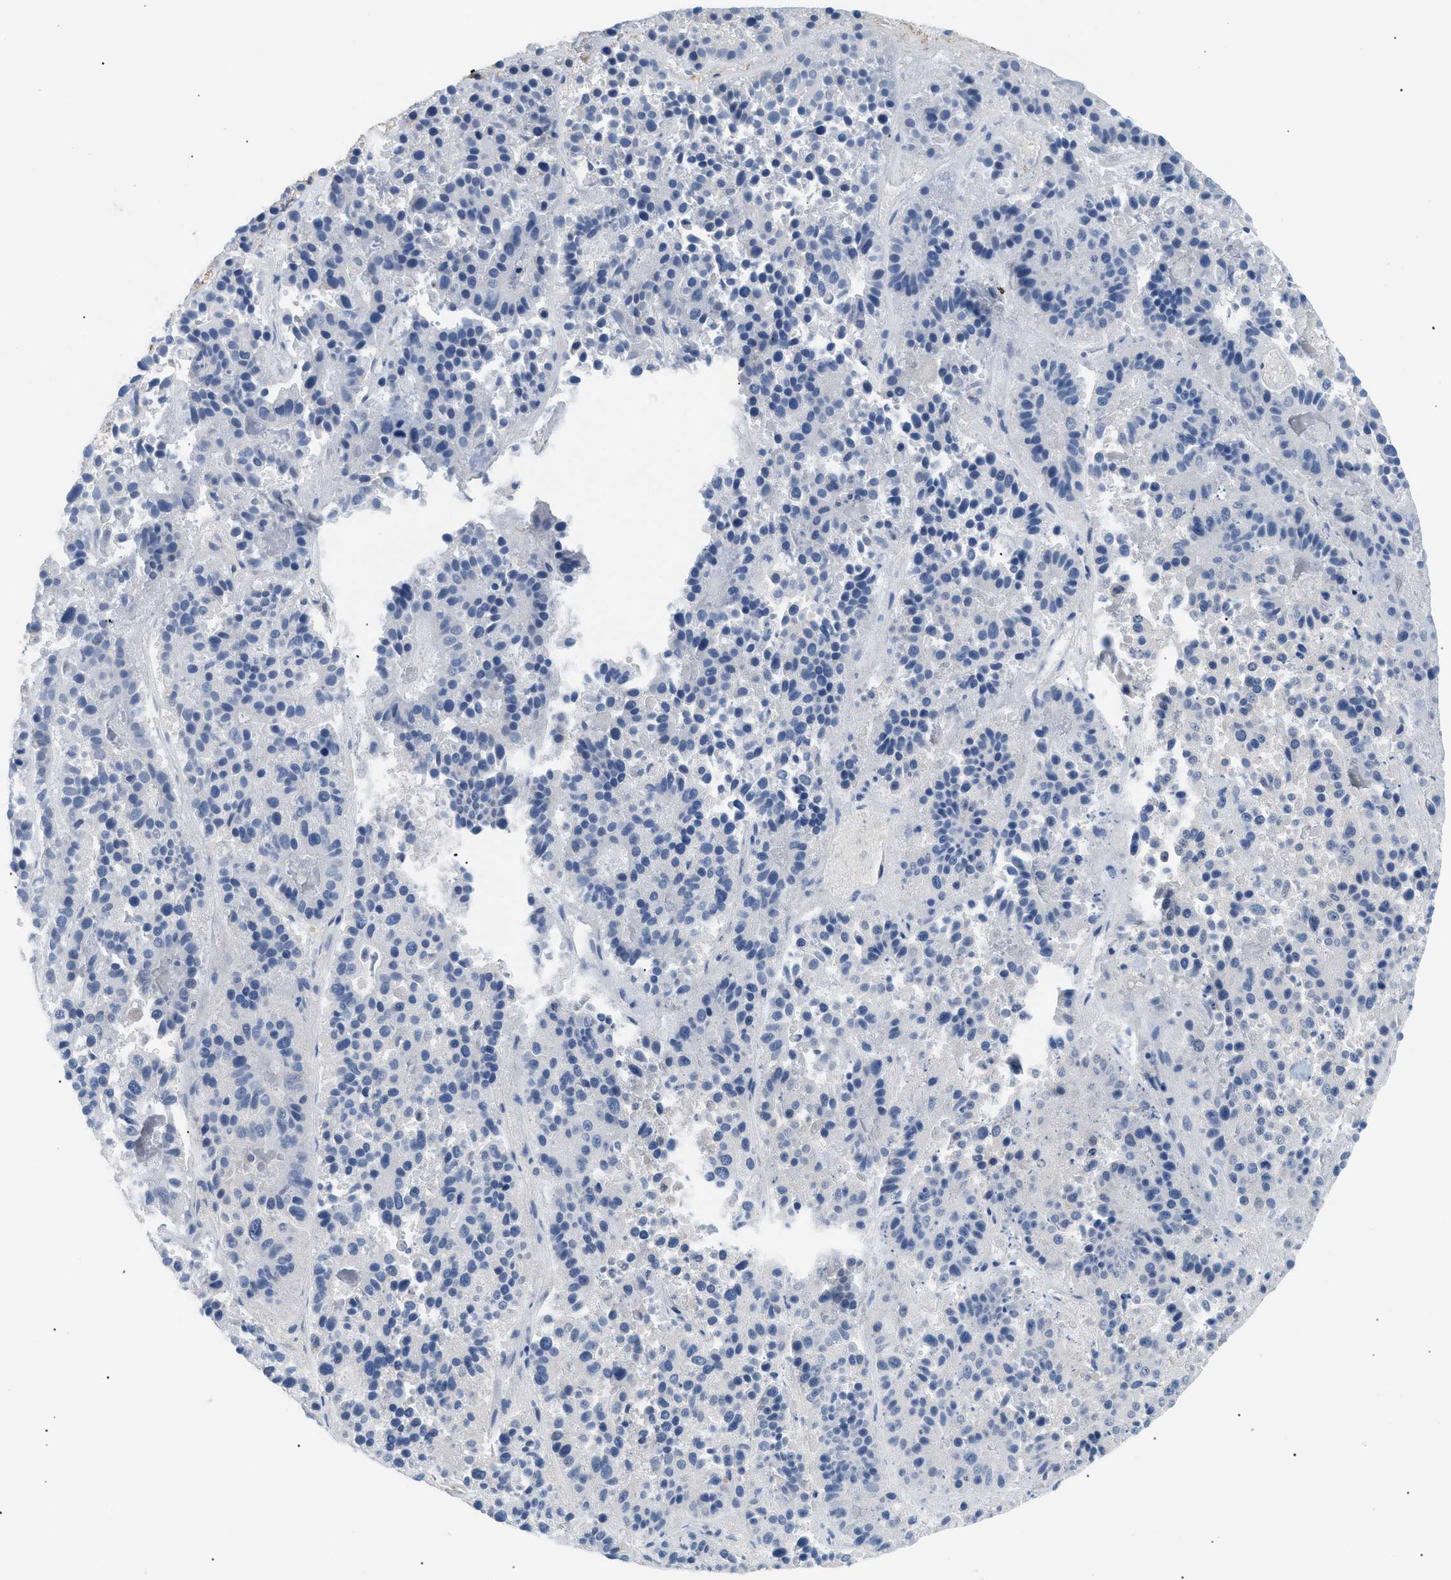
{"staining": {"intensity": "negative", "quantity": "none", "location": "none"}, "tissue": "pancreatic cancer", "cell_type": "Tumor cells", "image_type": "cancer", "snomed": [{"axis": "morphology", "description": "Adenocarcinoma, NOS"}, {"axis": "topography", "description": "Pancreas"}], "caption": "High power microscopy photomicrograph of an IHC image of adenocarcinoma (pancreatic), revealing no significant staining in tumor cells. (DAB (3,3'-diaminobenzidine) immunohistochemistry (IHC), high magnification).", "gene": "AKR1A1", "patient": {"sex": "male", "age": 50}}